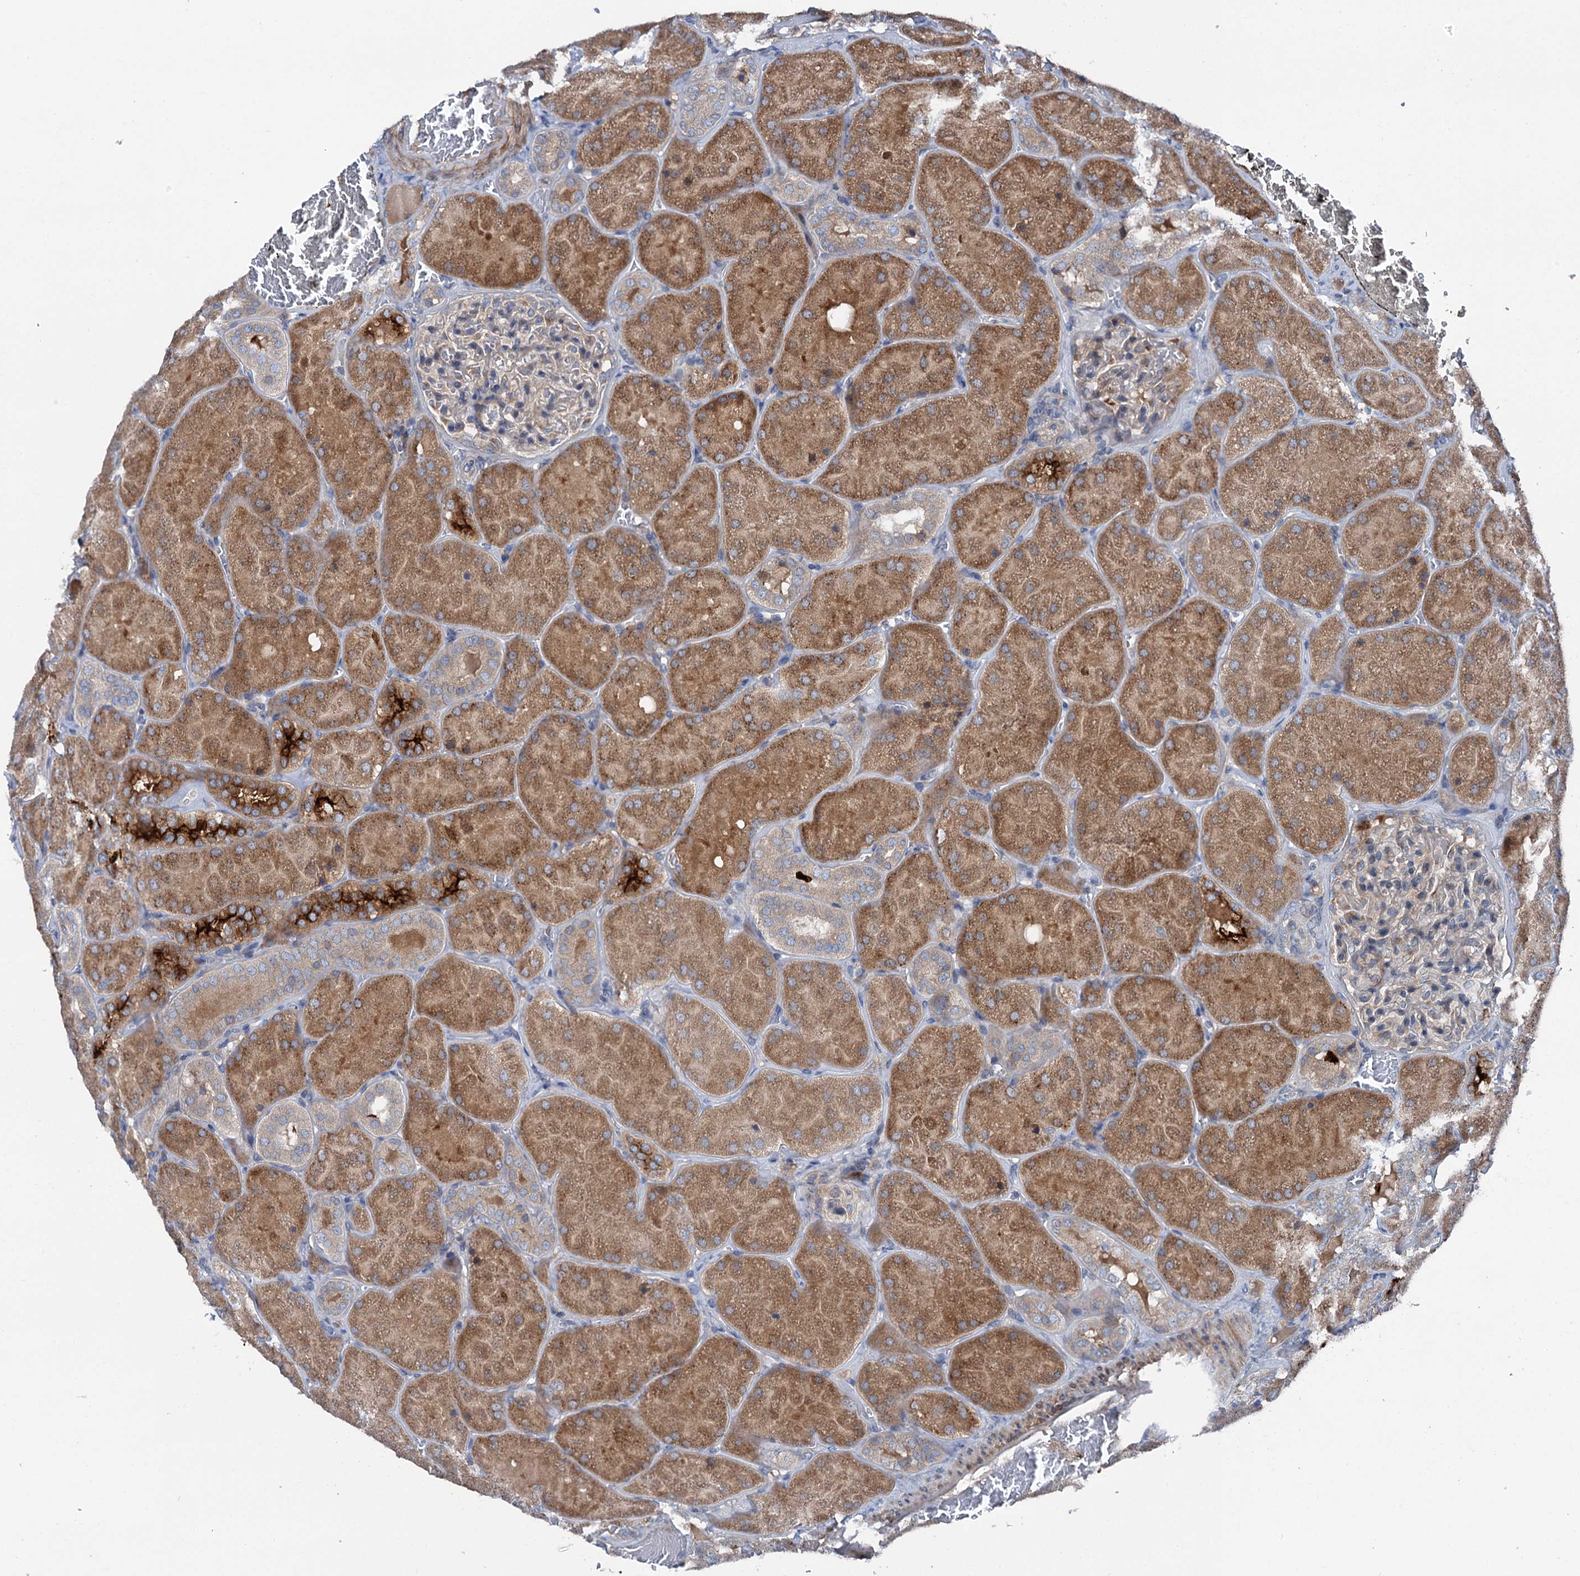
{"staining": {"intensity": "weak", "quantity": "25%-75%", "location": "cytoplasmic/membranous"}, "tissue": "kidney", "cell_type": "Cells in glomeruli", "image_type": "normal", "snomed": [{"axis": "morphology", "description": "Normal tissue, NOS"}, {"axis": "topography", "description": "Kidney"}], "caption": "Immunohistochemistry histopathology image of benign kidney stained for a protein (brown), which demonstrates low levels of weak cytoplasmic/membranous expression in approximately 25%-75% of cells in glomeruli.", "gene": "SLC22A25", "patient": {"sex": "male", "age": 28}}